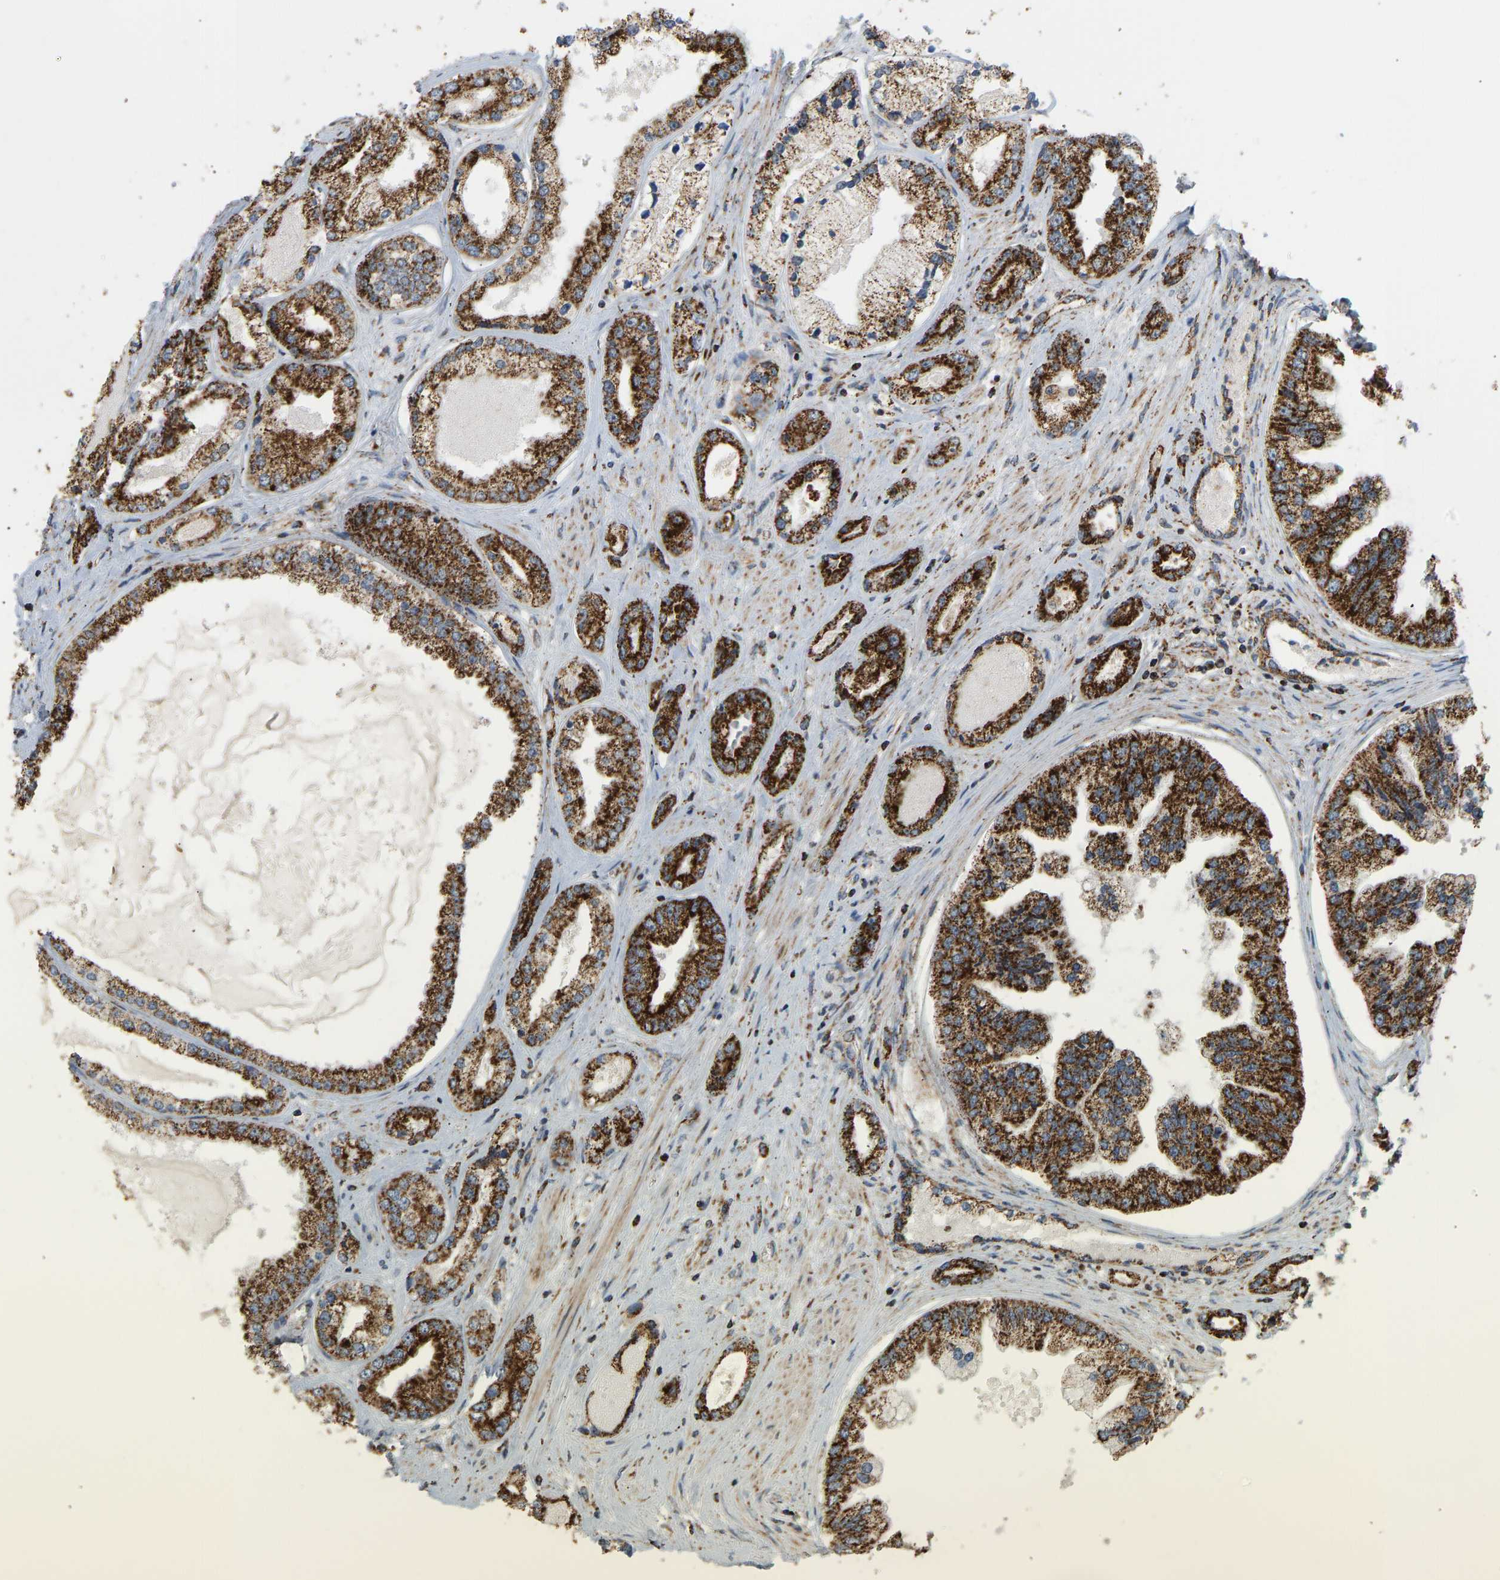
{"staining": {"intensity": "strong", "quantity": ">75%", "location": "cytoplasmic/membranous"}, "tissue": "prostate cancer", "cell_type": "Tumor cells", "image_type": "cancer", "snomed": [{"axis": "morphology", "description": "Adenocarcinoma, High grade"}, {"axis": "topography", "description": "Prostate"}], "caption": "This is an image of immunohistochemistry (IHC) staining of prostate cancer, which shows strong staining in the cytoplasmic/membranous of tumor cells.", "gene": "GPSM2", "patient": {"sex": "male", "age": 61}}